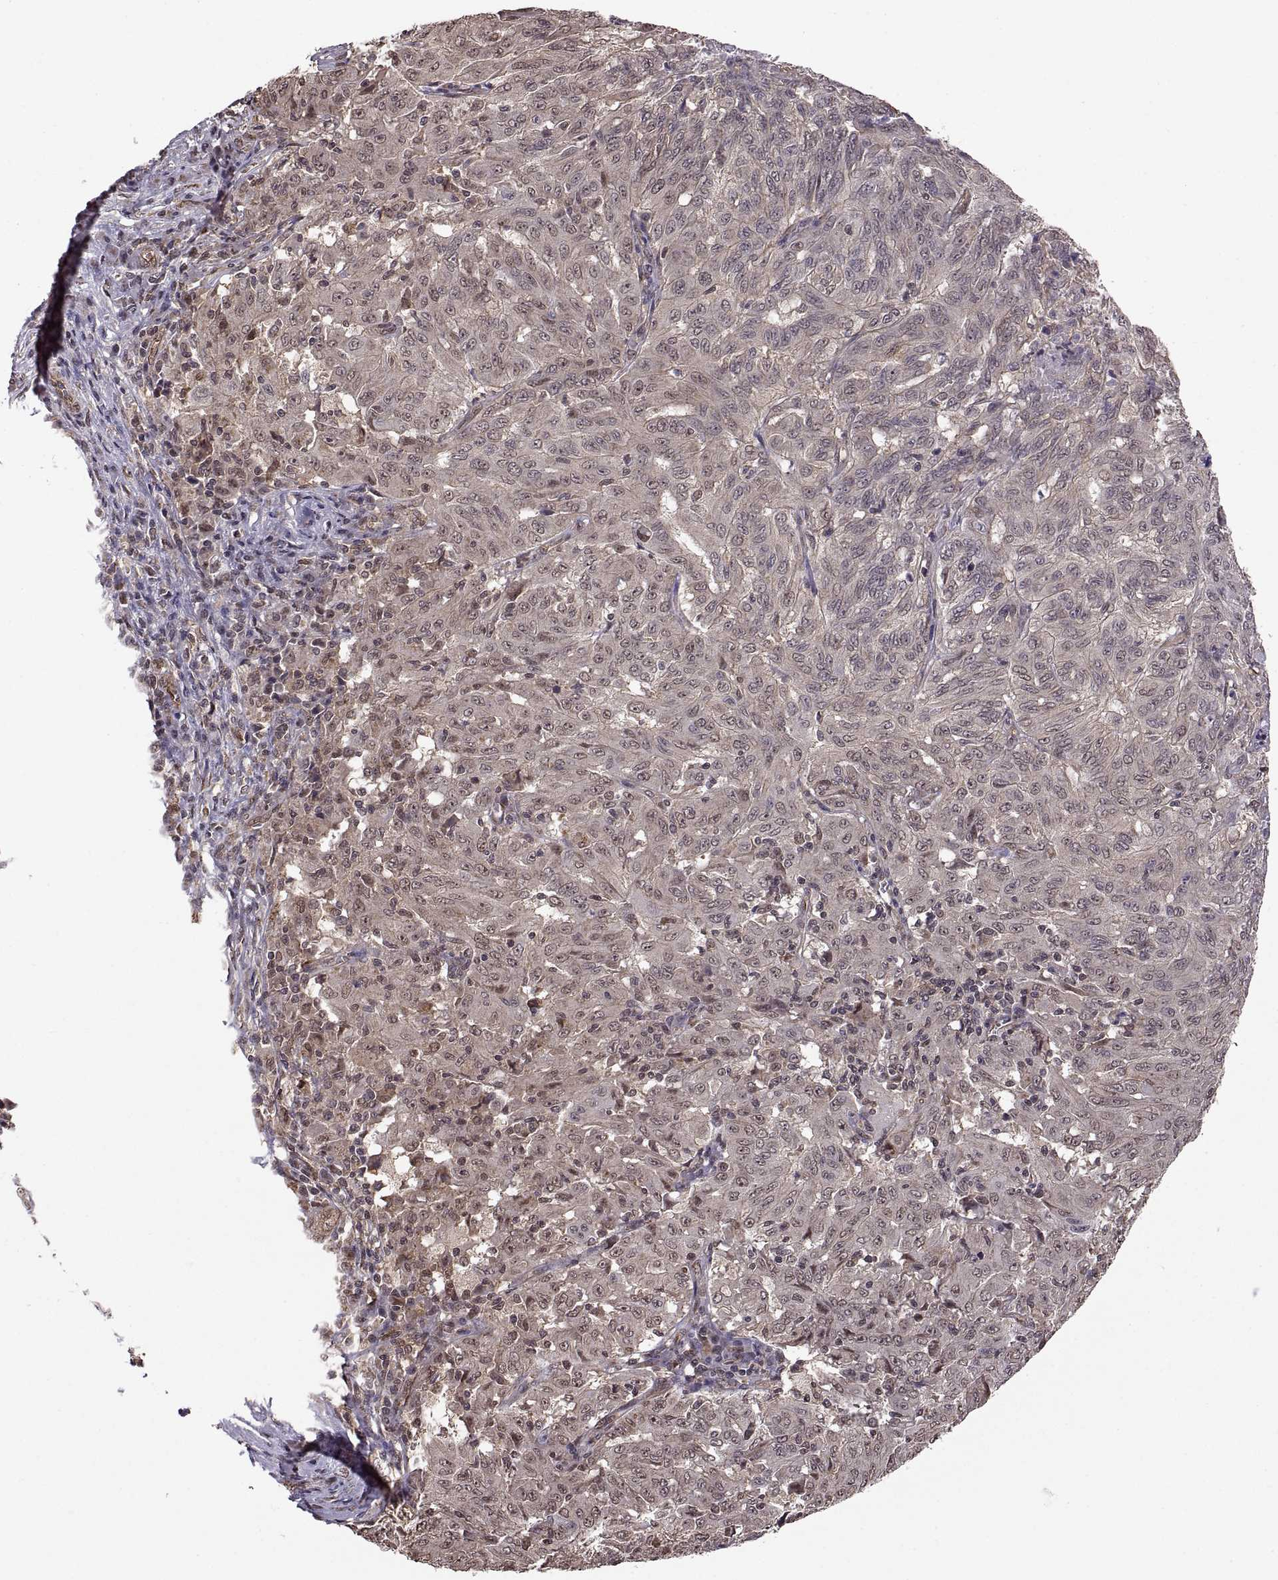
{"staining": {"intensity": "negative", "quantity": "none", "location": "none"}, "tissue": "pancreatic cancer", "cell_type": "Tumor cells", "image_type": "cancer", "snomed": [{"axis": "morphology", "description": "Adenocarcinoma, NOS"}, {"axis": "topography", "description": "Pancreas"}], "caption": "This photomicrograph is of pancreatic adenocarcinoma stained with IHC to label a protein in brown with the nuclei are counter-stained blue. There is no expression in tumor cells.", "gene": "ARRB1", "patient": {"sex": "male", "age": 63}}